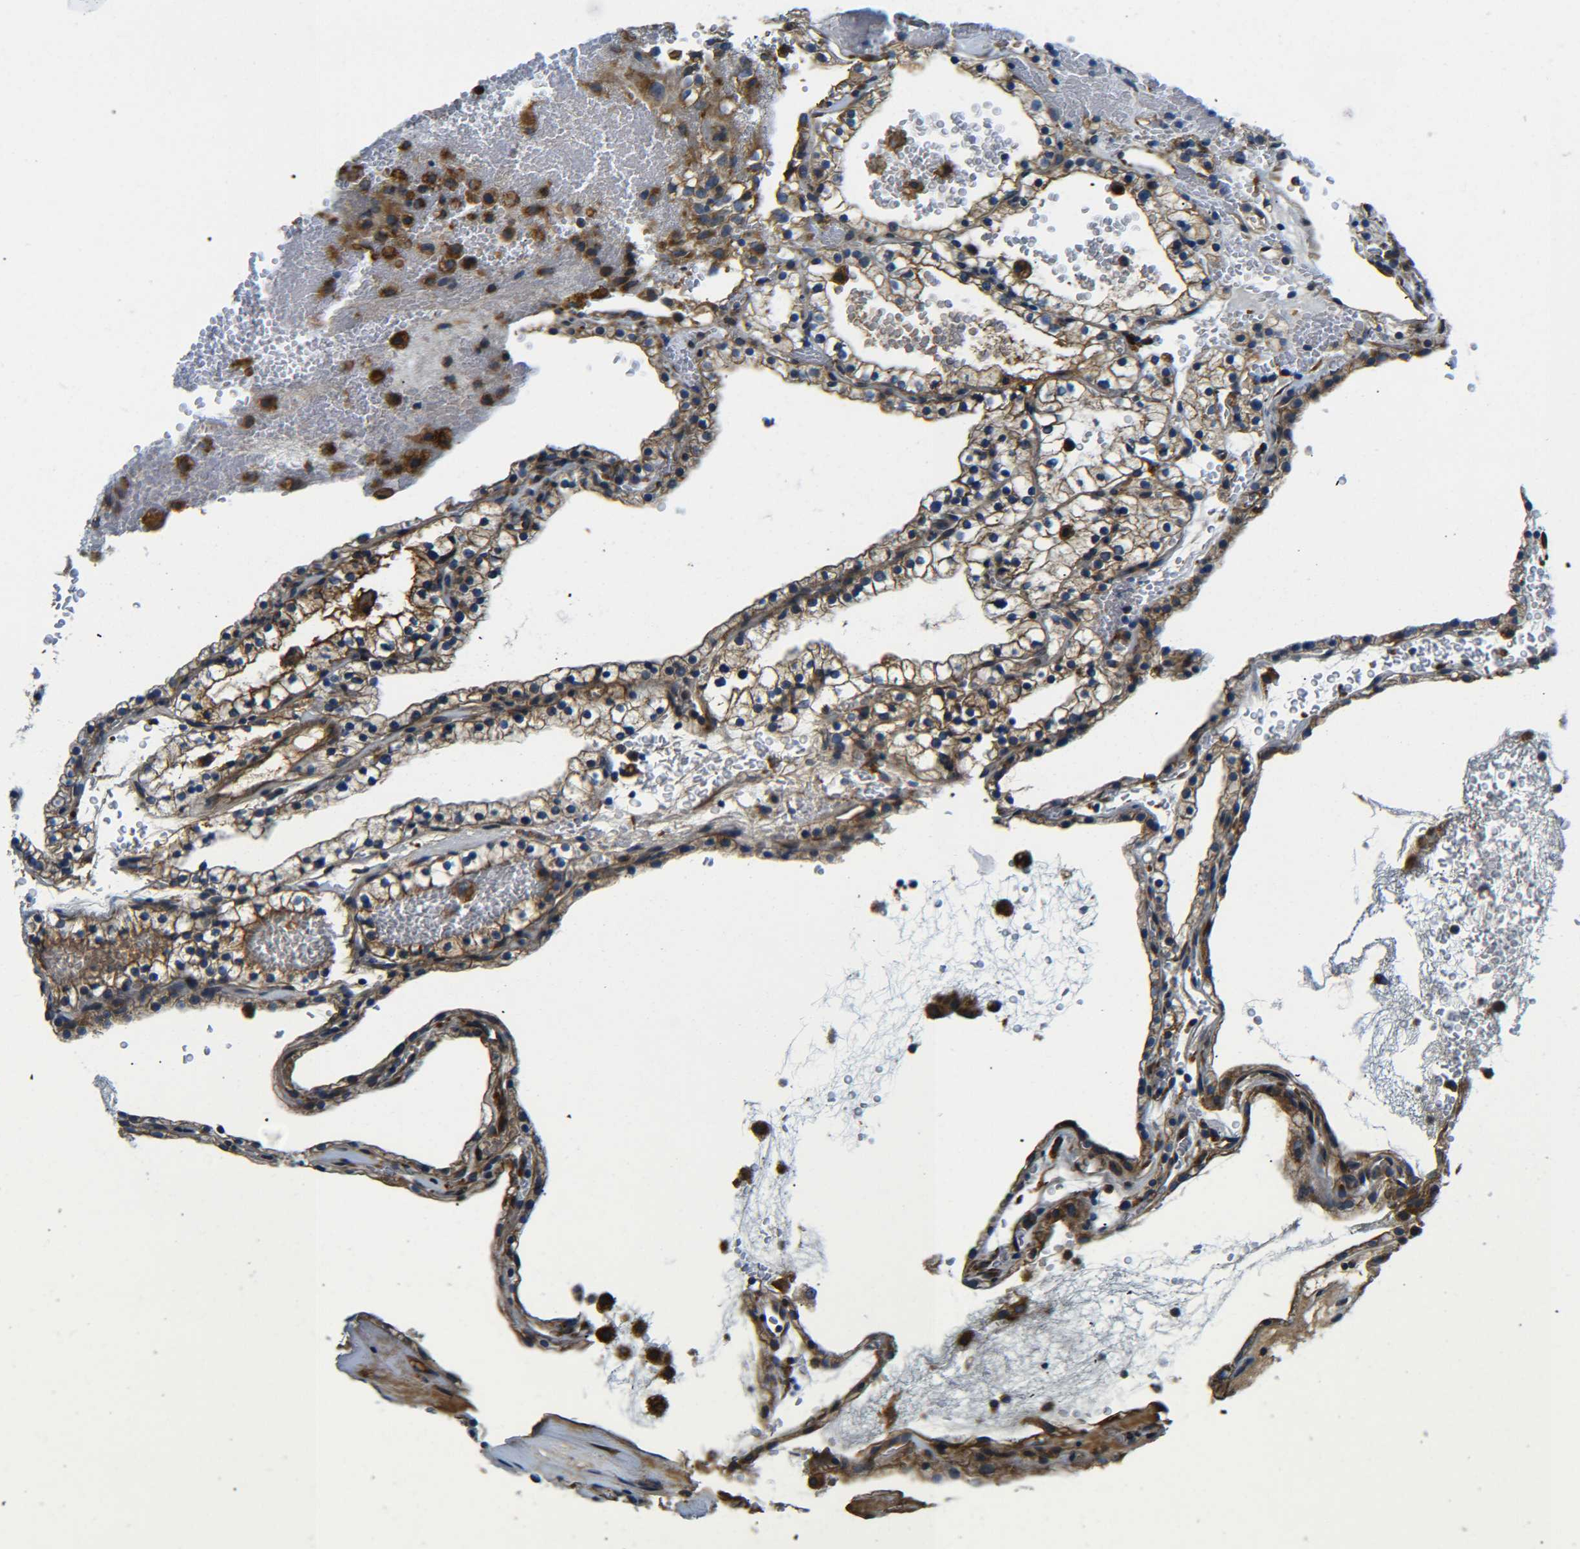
{"staining": {"intensity": "moderate", "quantity": ">75%", "location": "cytoplasmic/membranous"}, "tissue": "renal cancer", "cell_type": "Tumor cells", "image_type": "cancer", "snomed": [{"axis": "morphology", "description": "Adenocarcinoma, NOS"}, {"axis": "topography", "description": "Kidney"}], "caption": "Tumor cells show moderate cytoplasmic/membranous staining in approximately >75% of cells in renal cancer. The staining is performed using DAB (3,3'-diaminobenzidine) brown chromogen to label protein expression. The nuclei are counter-stained blue using hematoxylin.", "gene": "PREB", "patient": {"sex": "female", "age": 41}}